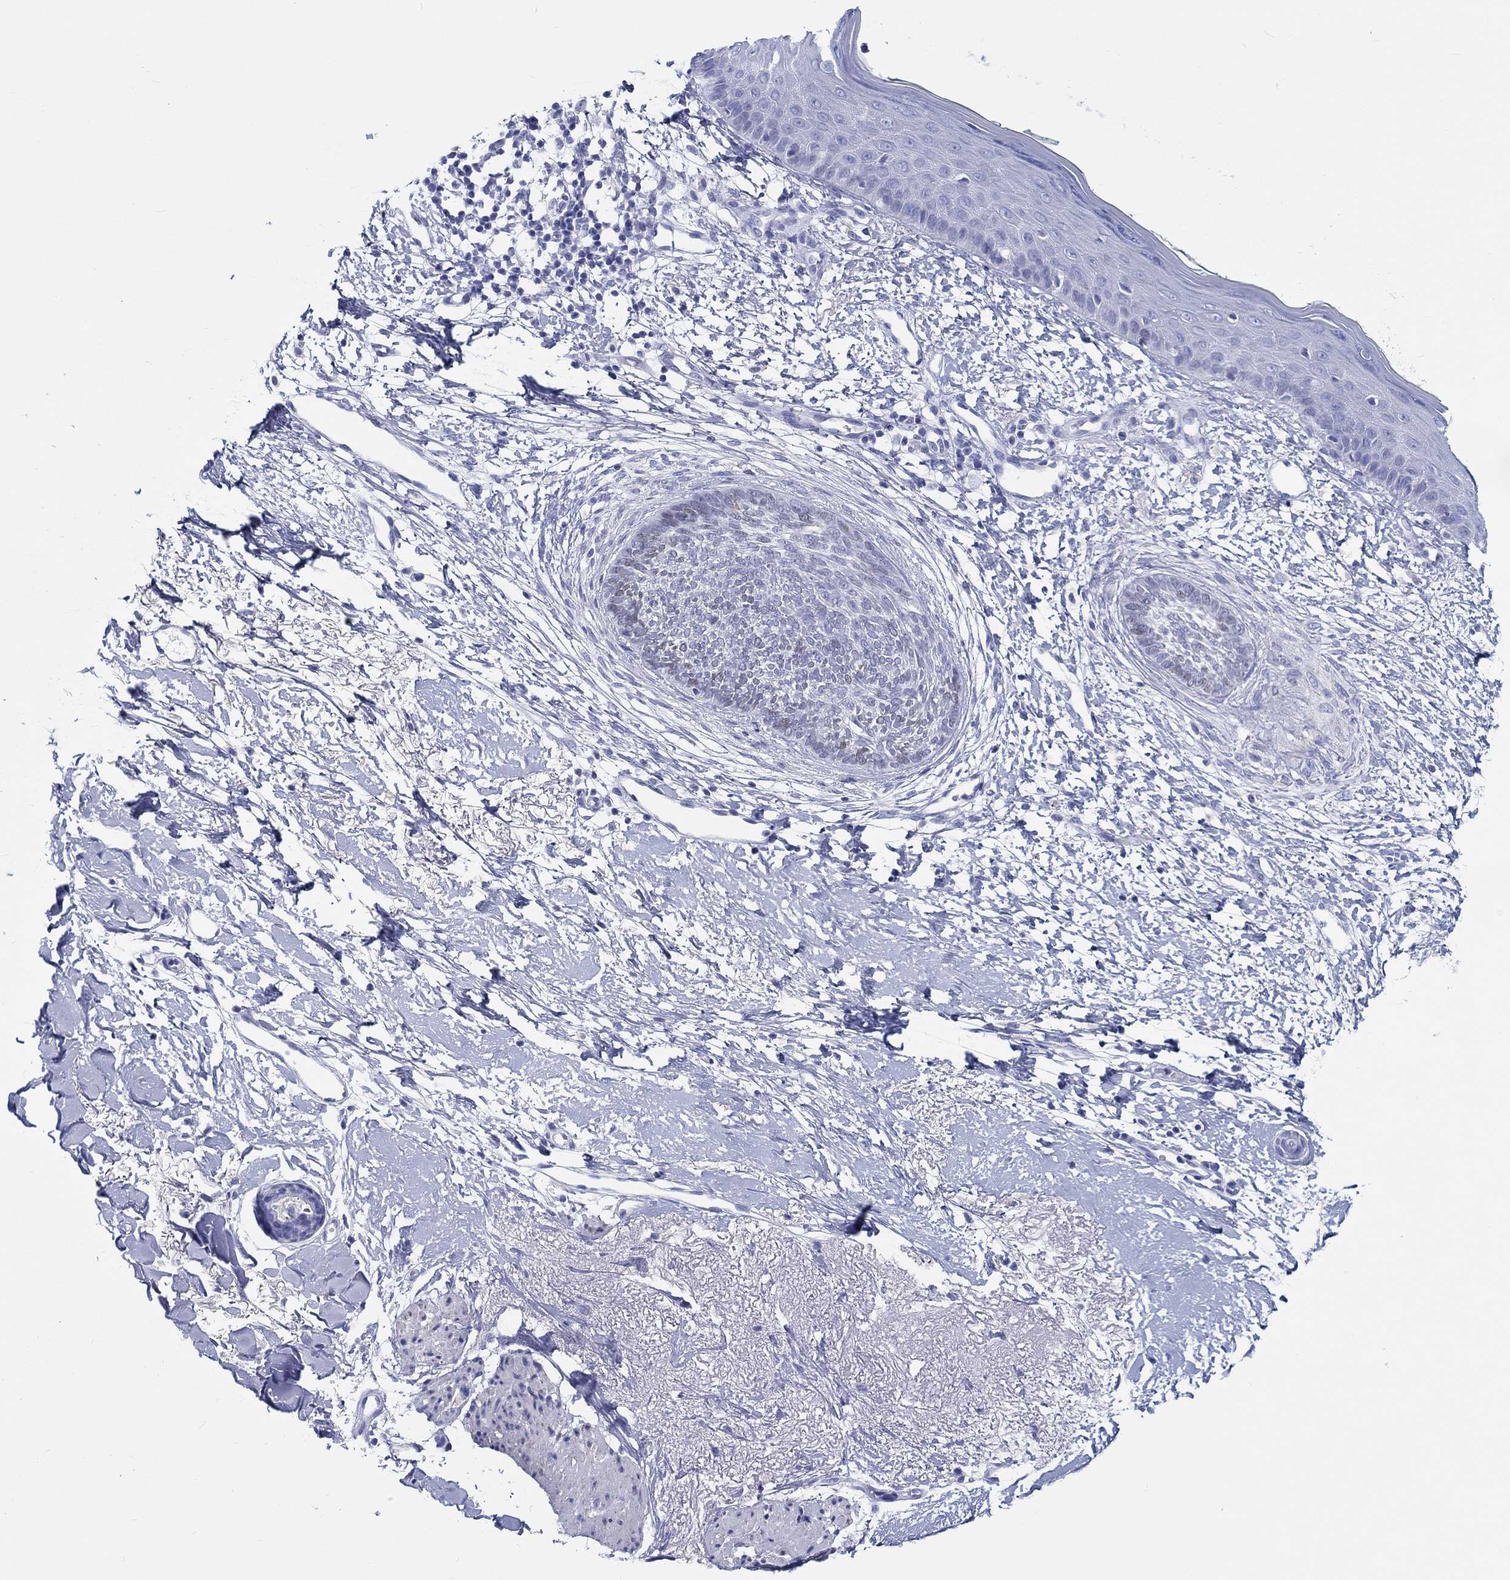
{"staining": {"intensity": "weak", "quantity": "<25%", "location": "nuclear"}, "tissue": "skin cancer", "cell_type": "Tumor cells", "image_type": "cancer", "snomed": [{"axis": "morphology", "description": "Normal tissue, NOS"}, {"axis": "morphology", "description": "Basal cell carcinoma"}, {"axis": "topography", "description": "Skin"}], "caption": "Immunohistochemical staining of human skin basal cell carcinoma displays no significant positivity in tumor cells.", "gene": "H1-1", "patient": {"sex": "male", "age": 84}}